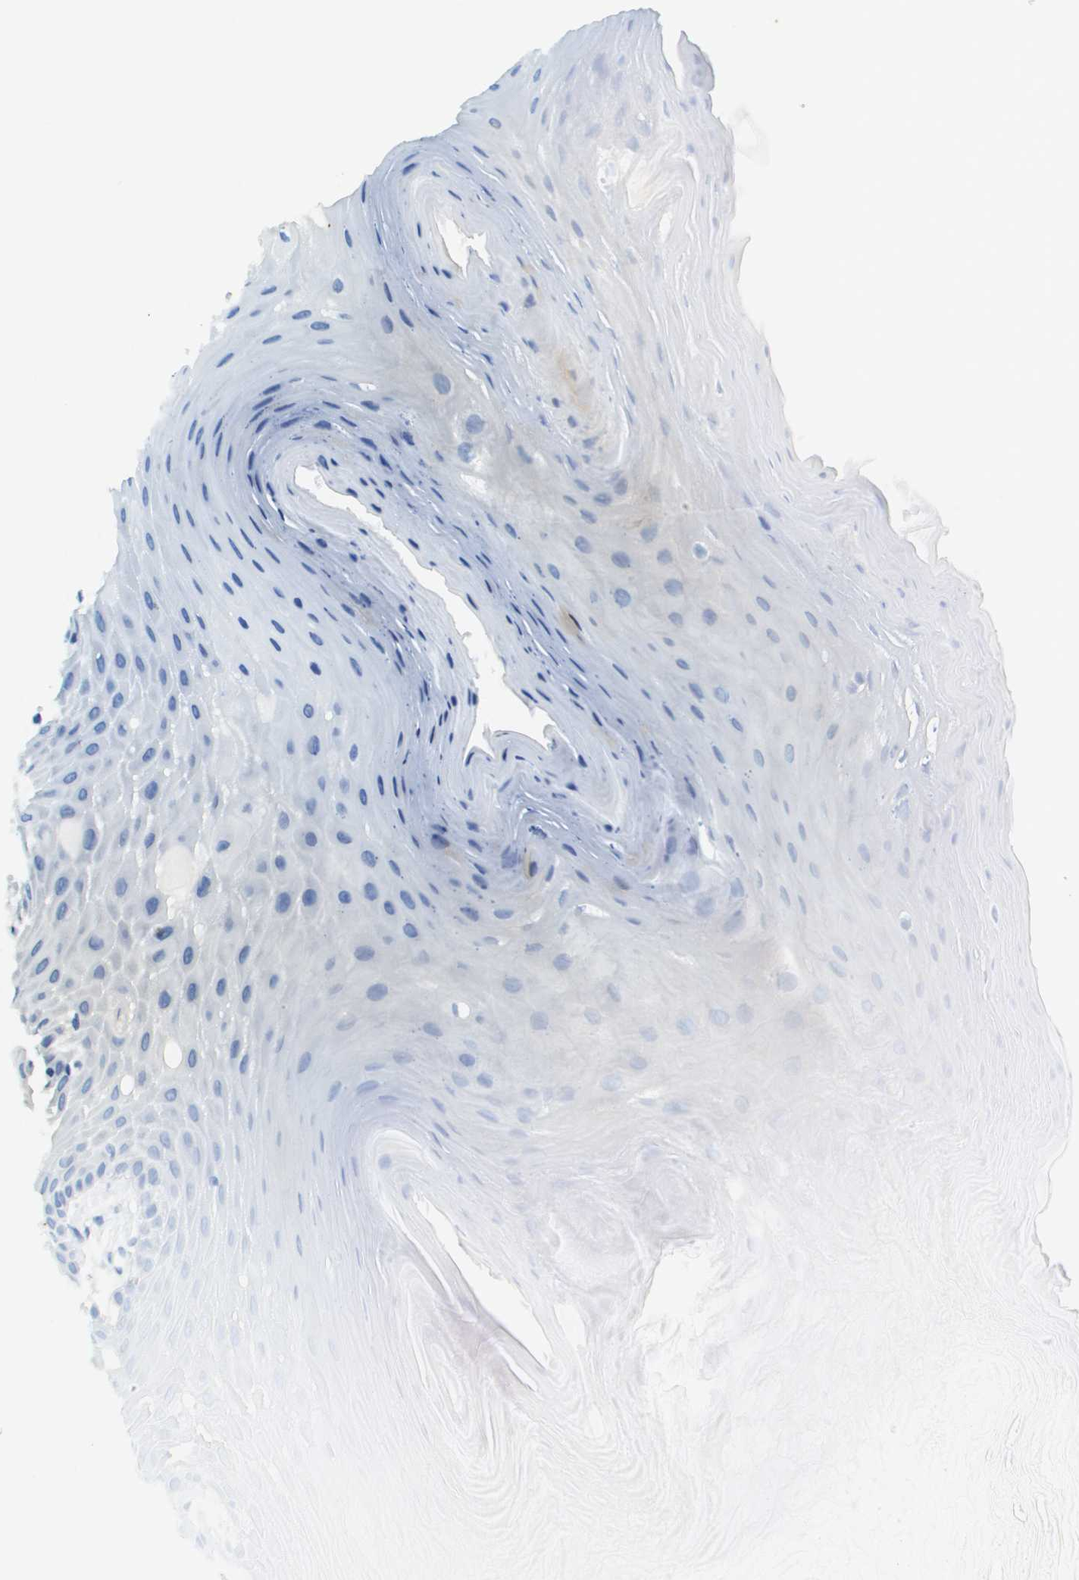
{"staining": {"intensity": "weak", "quantity": "<25%", "location": "cytoplasmic/membranous"}, "tissue": "oral mucosa", "cell_type": "Squamous epithelial cells", "image_type": "normal", "snomed": [{"axis": "morphology", "description": "Normal tissue, NOS"}, {"axis": "morphology", "description": "Squamous cell carcinoma, NOS"}, {"axis": "topography", "description": "Skeletal muscle"}, {"axis": "topography", "description": "Adipose tissue"}, {"axis": "topography", "description": "Vascular tissue"}, {"axis": "topography", "description": "Oral tissue"}, {"axis": "topography", "description": "Peripheral nerve tissue"}, {"axis": "topography", "description": "Head-Neck"}], "caption": "Squamous epithelial cells show no significant staining in benign oral mucosa. The staining is performed using DAB (3,3'-diaminobenzidine) brown chromogen with nuclei counter-stained in using hematoxylin.", "gene": "CDKN2C", "patient": {"sex": "male", "age": 71}}